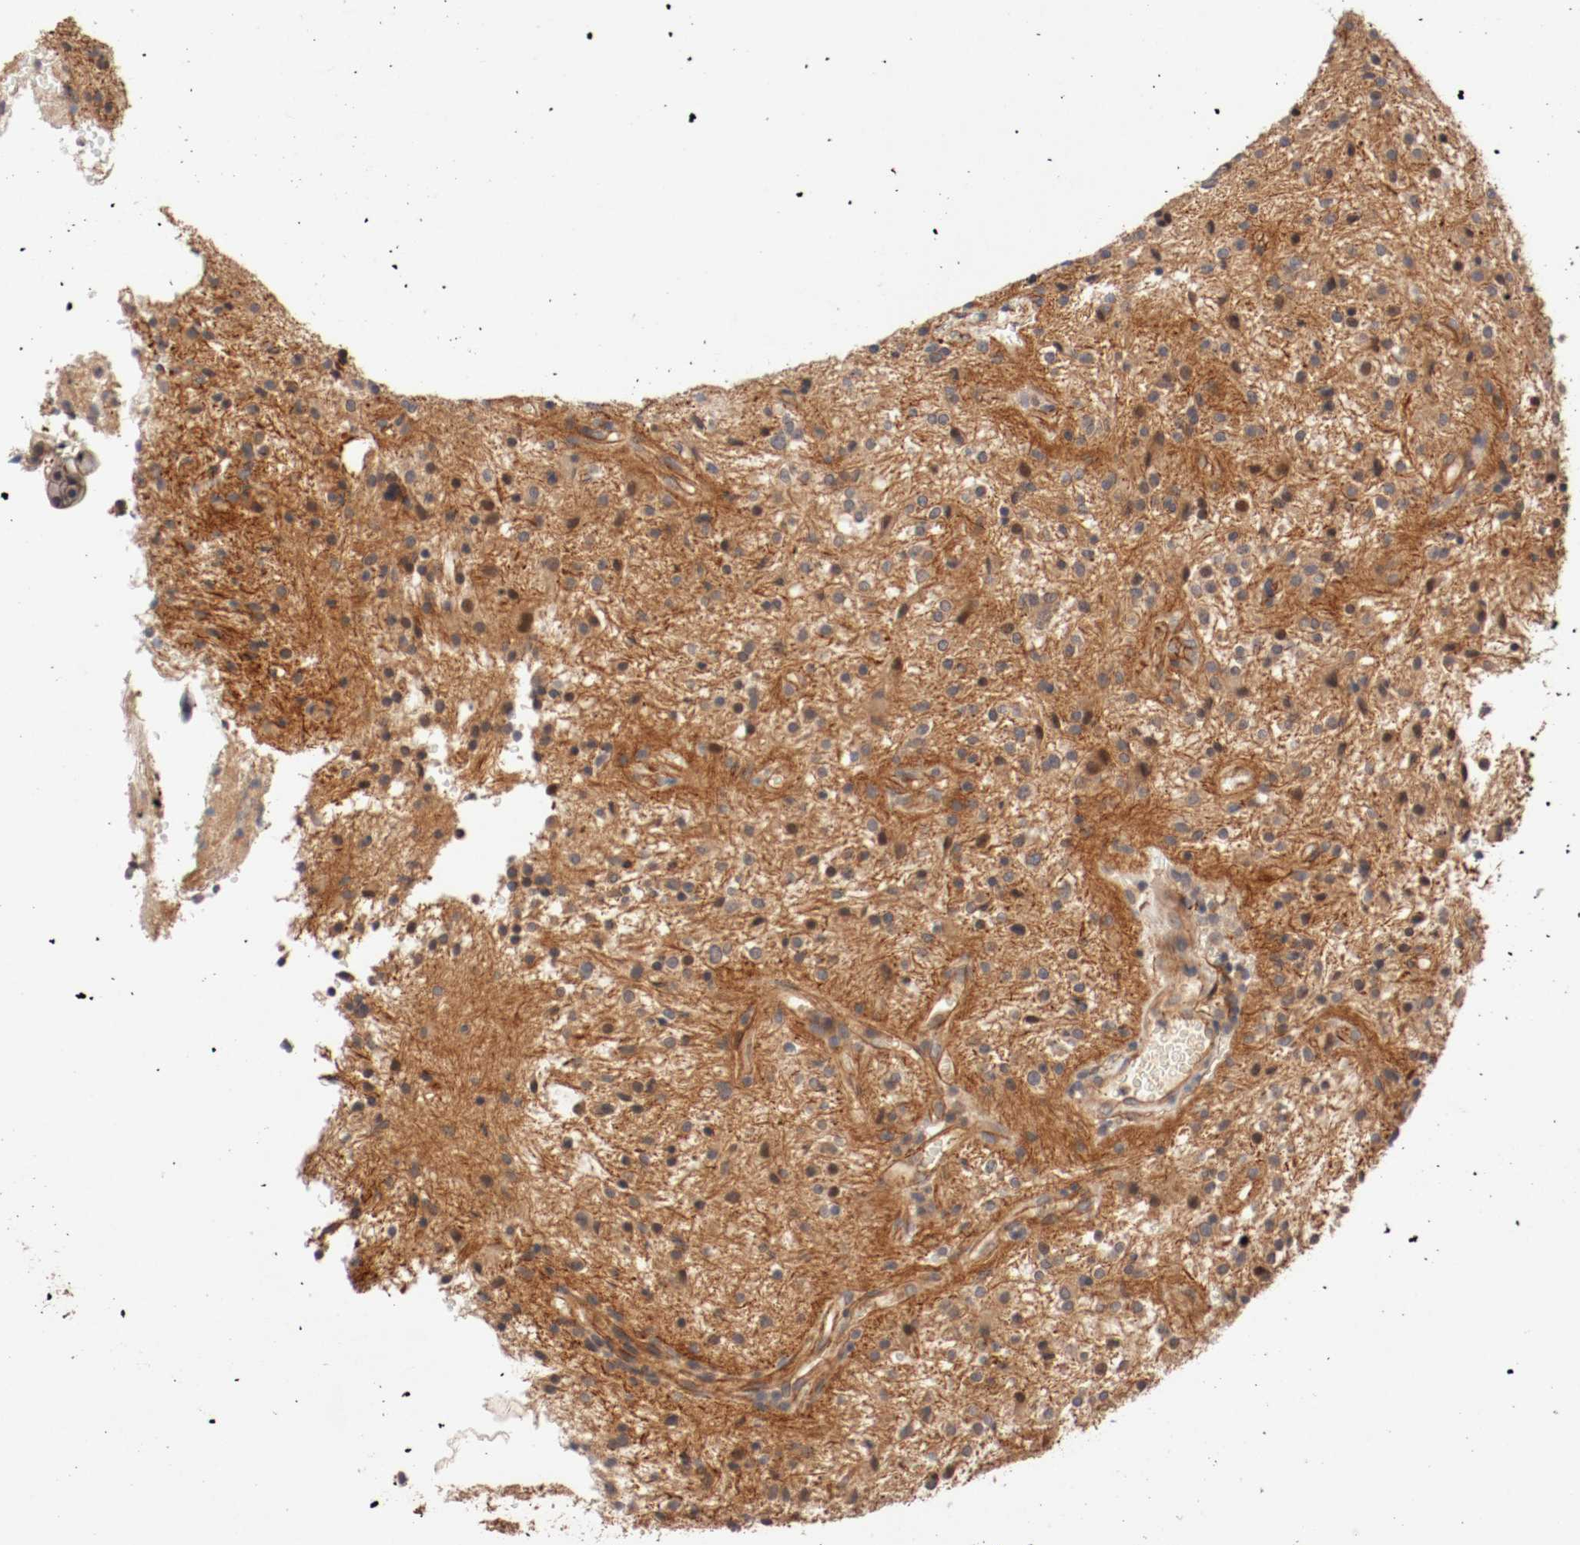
{"staining": {"intensity": "weak", "quantity": "<25%", "location": "nuclear"}, "tissue": "glioma", "cell_type": "Tumor cells", "image_type": "cancer", "snomed": [{"axis": "morphology", "description": "Glioma, malignant, NOS"}, {"axis": "topography", "description": "Cerebellum"}], "caption": "High magnification brightfield microscopy of malignant glioma stained with DAB (brown) and counterstained with hematoxylin (blue): tumor cells show no significant staining. (Brightfield microscopy of DAB (3,3'-diaminobenzidine) IHC at high magnification).", "gene": "TYK2", "patient": {"sex": "female", "age": 10}}